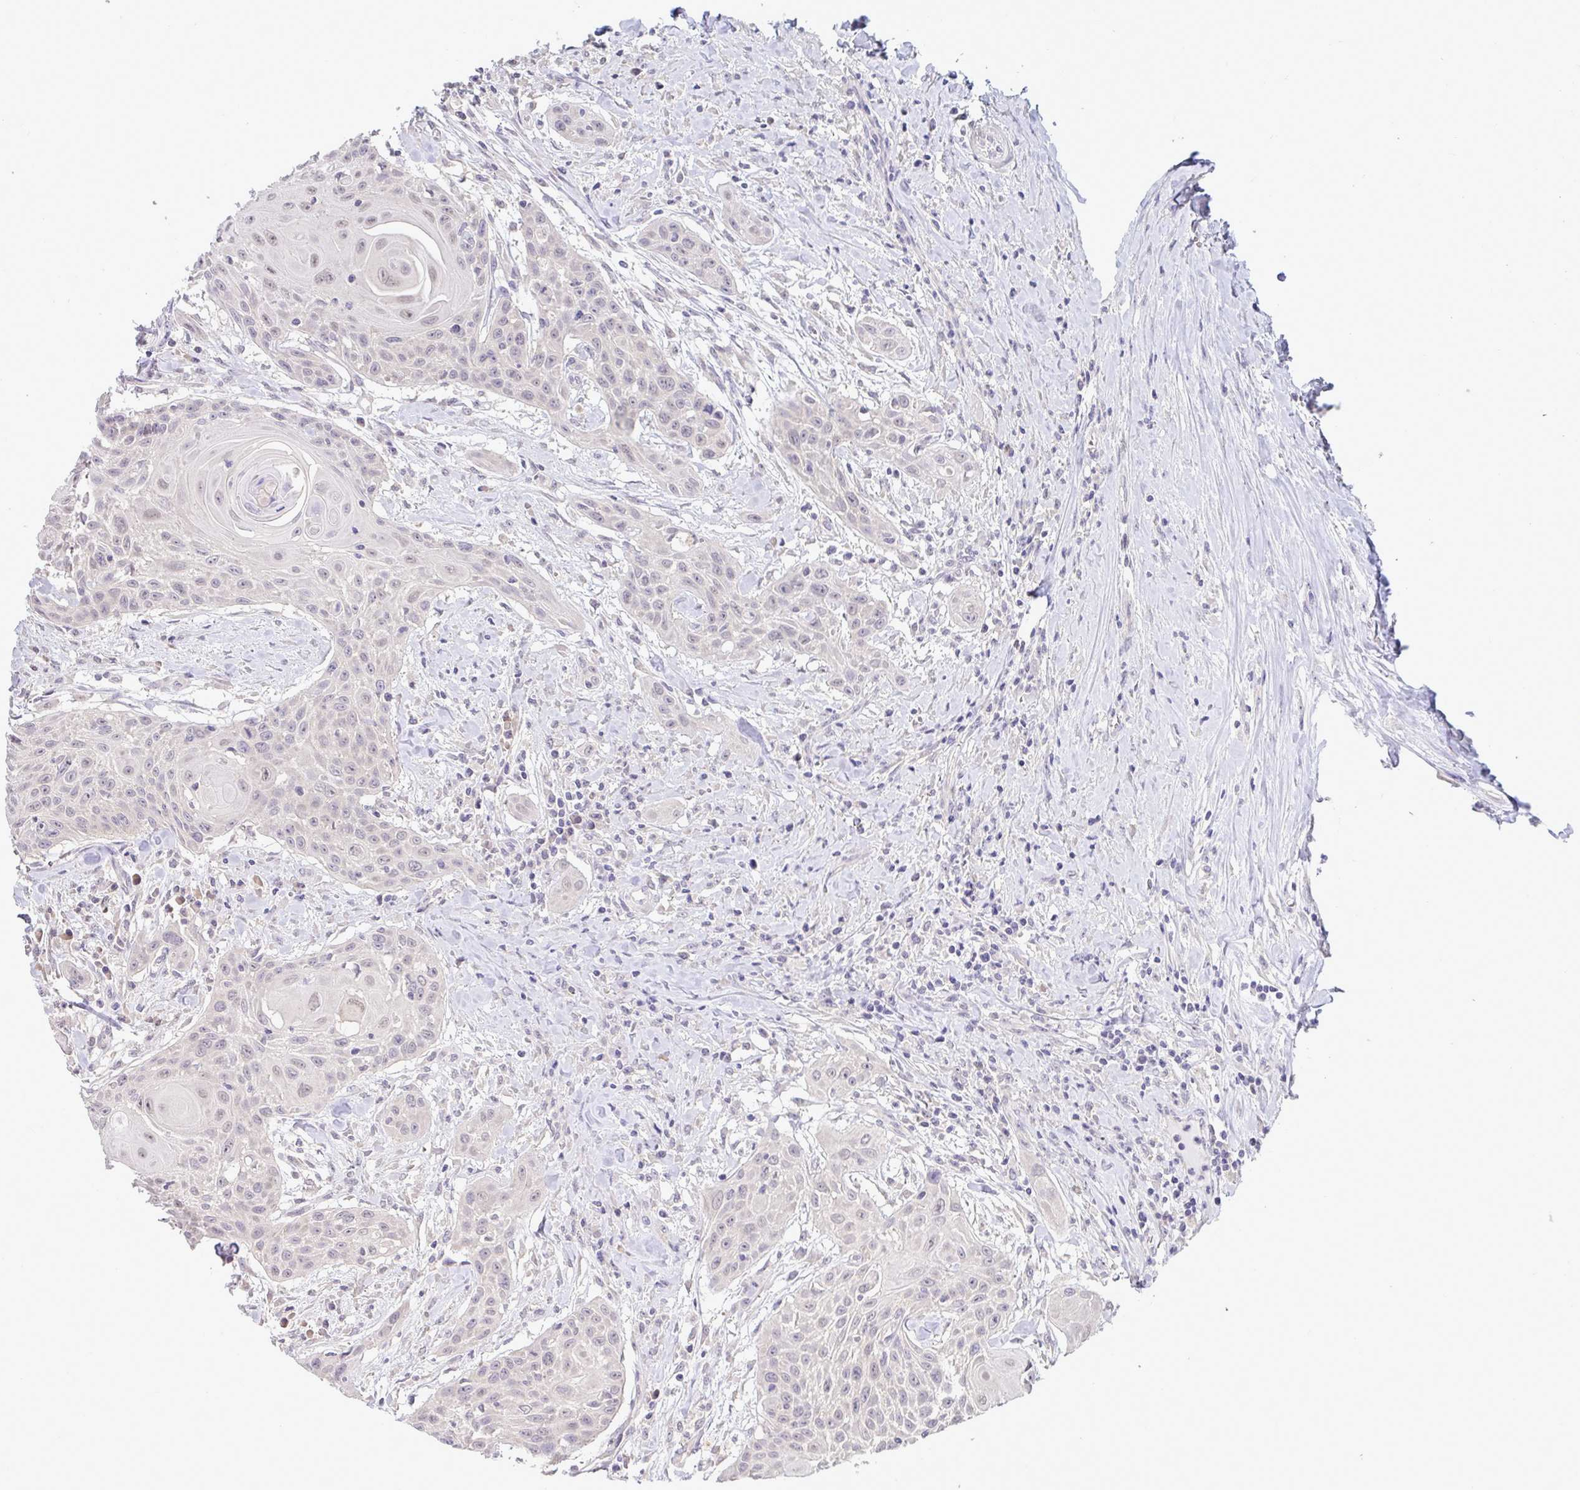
{"staining": {"intensity": "weak", "quantity": "<25%", "location": "nuclear"}, "tissue": "head and neck cancer", "cell_type": "Tumor cells", "image_type": "cancer", "snomed": [{"axis": "morphology", "description": "Squamous cell carcinoma, NOS"}, {"axis": "topography", "description": "Lymph node"}, {"axis": "topography", "description": "Salivary gland"}, {"axis": "topography", "description": "Head-Neck"}], "caption": "Immunohistochemistry photomicrograph of human head and neck squamous cell carcinoma stained for a protein (brown), which exhibits no staining in tumor cells.", "gene": "TMEM41A", "patient": {"sex": "female", "age": 74}}